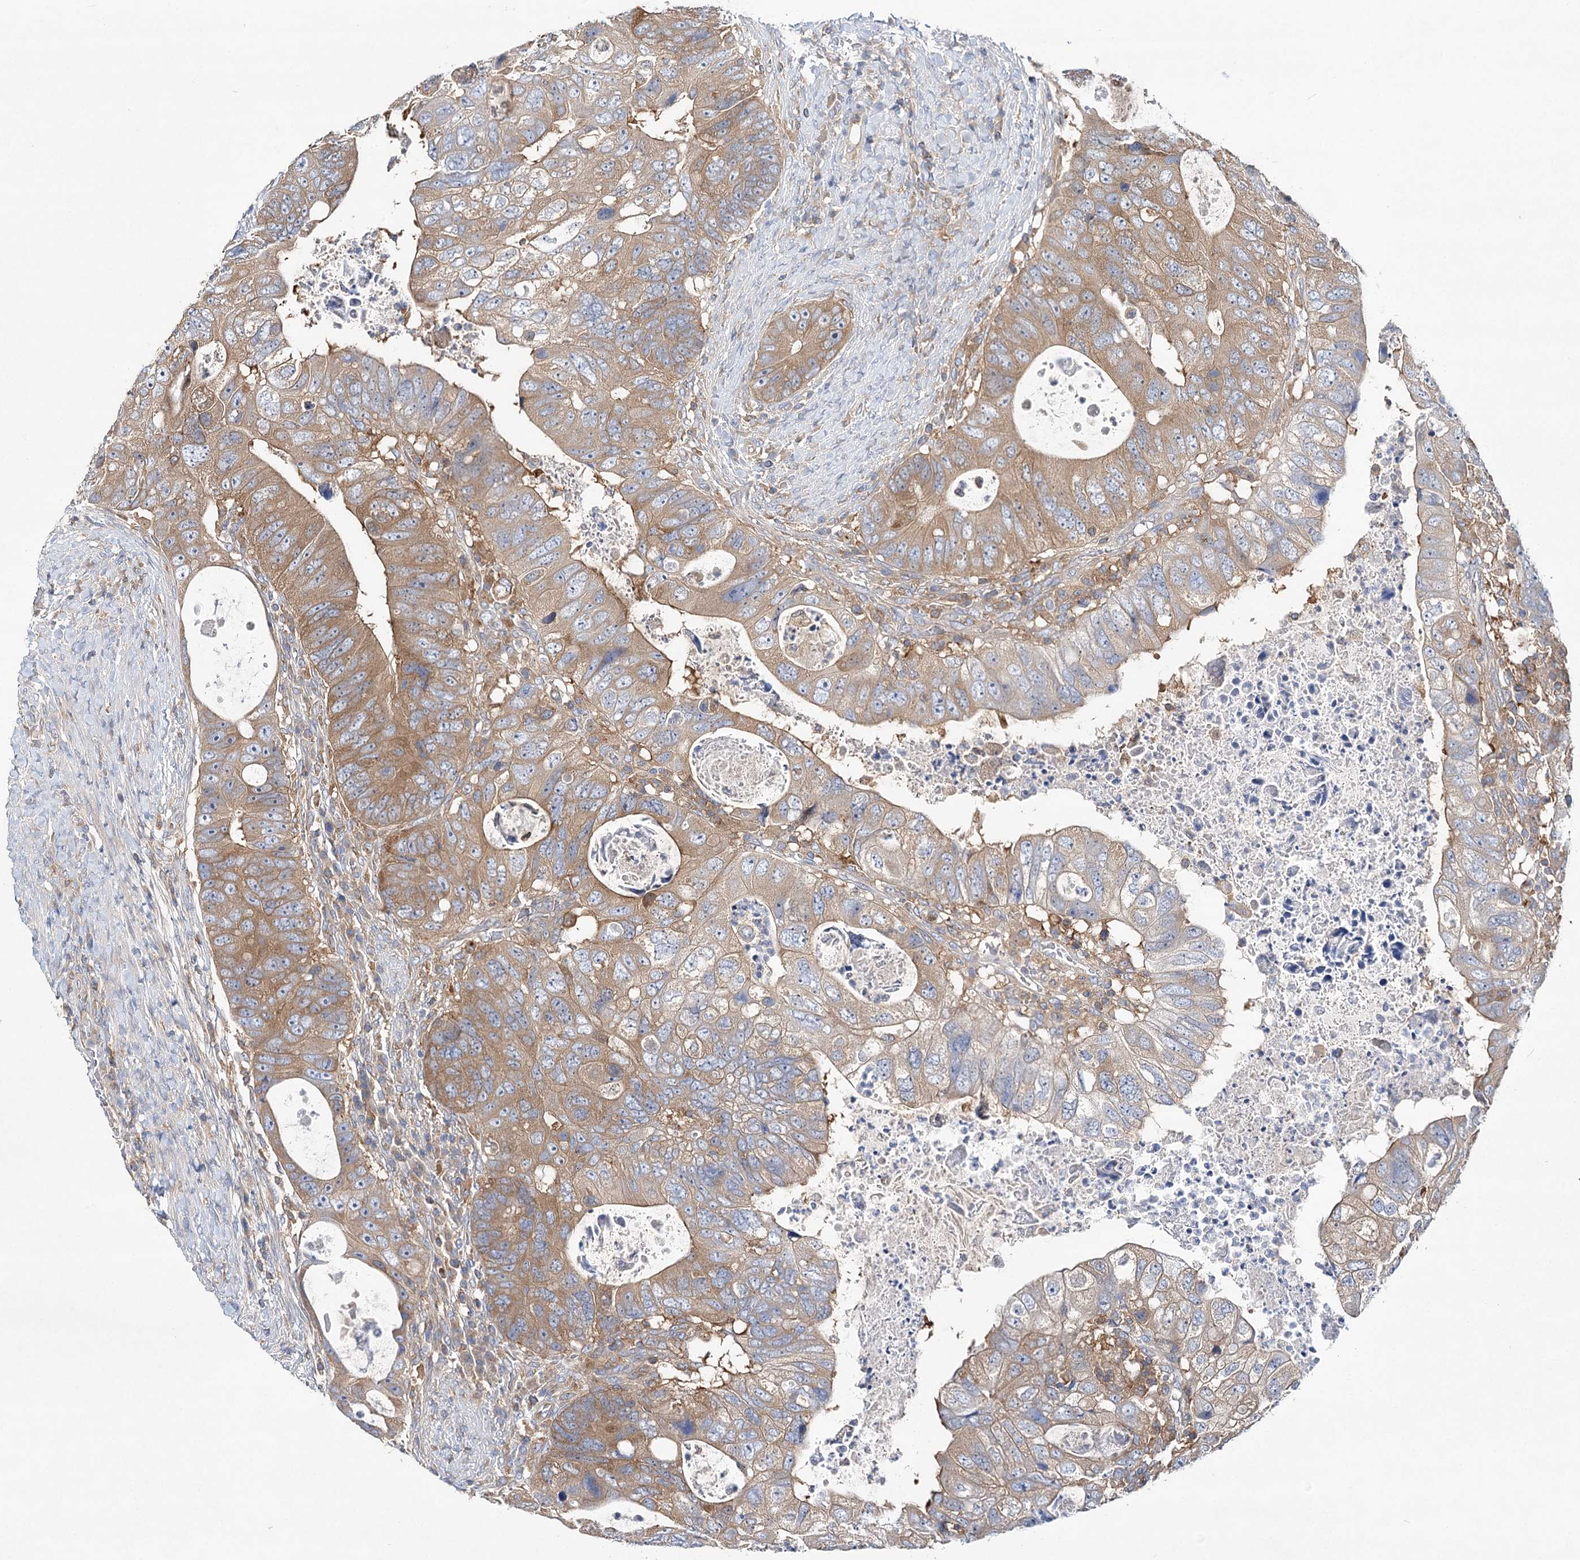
{"staining": {"intensity": "moderate", "quantity": "25%-75%", "location": "cytoplasmic/membranous"}, "tissue": "colorectal cancer", "cell_type": "Tumor cells", "image_type": "cancer", "snomed": [{"axis": "morphology", "description": "Adenocarcinoma, NOS"}, {"axis": "topography", "description": "Rectum"}], "caption": "A brown stain shows moderate cytoplasmic/membranous staining of a protein in human colorectal adenocarcinoma tumor cells.", "gene": "ABRAXAS2", "patient": {"sex": "male", "age": 59}}